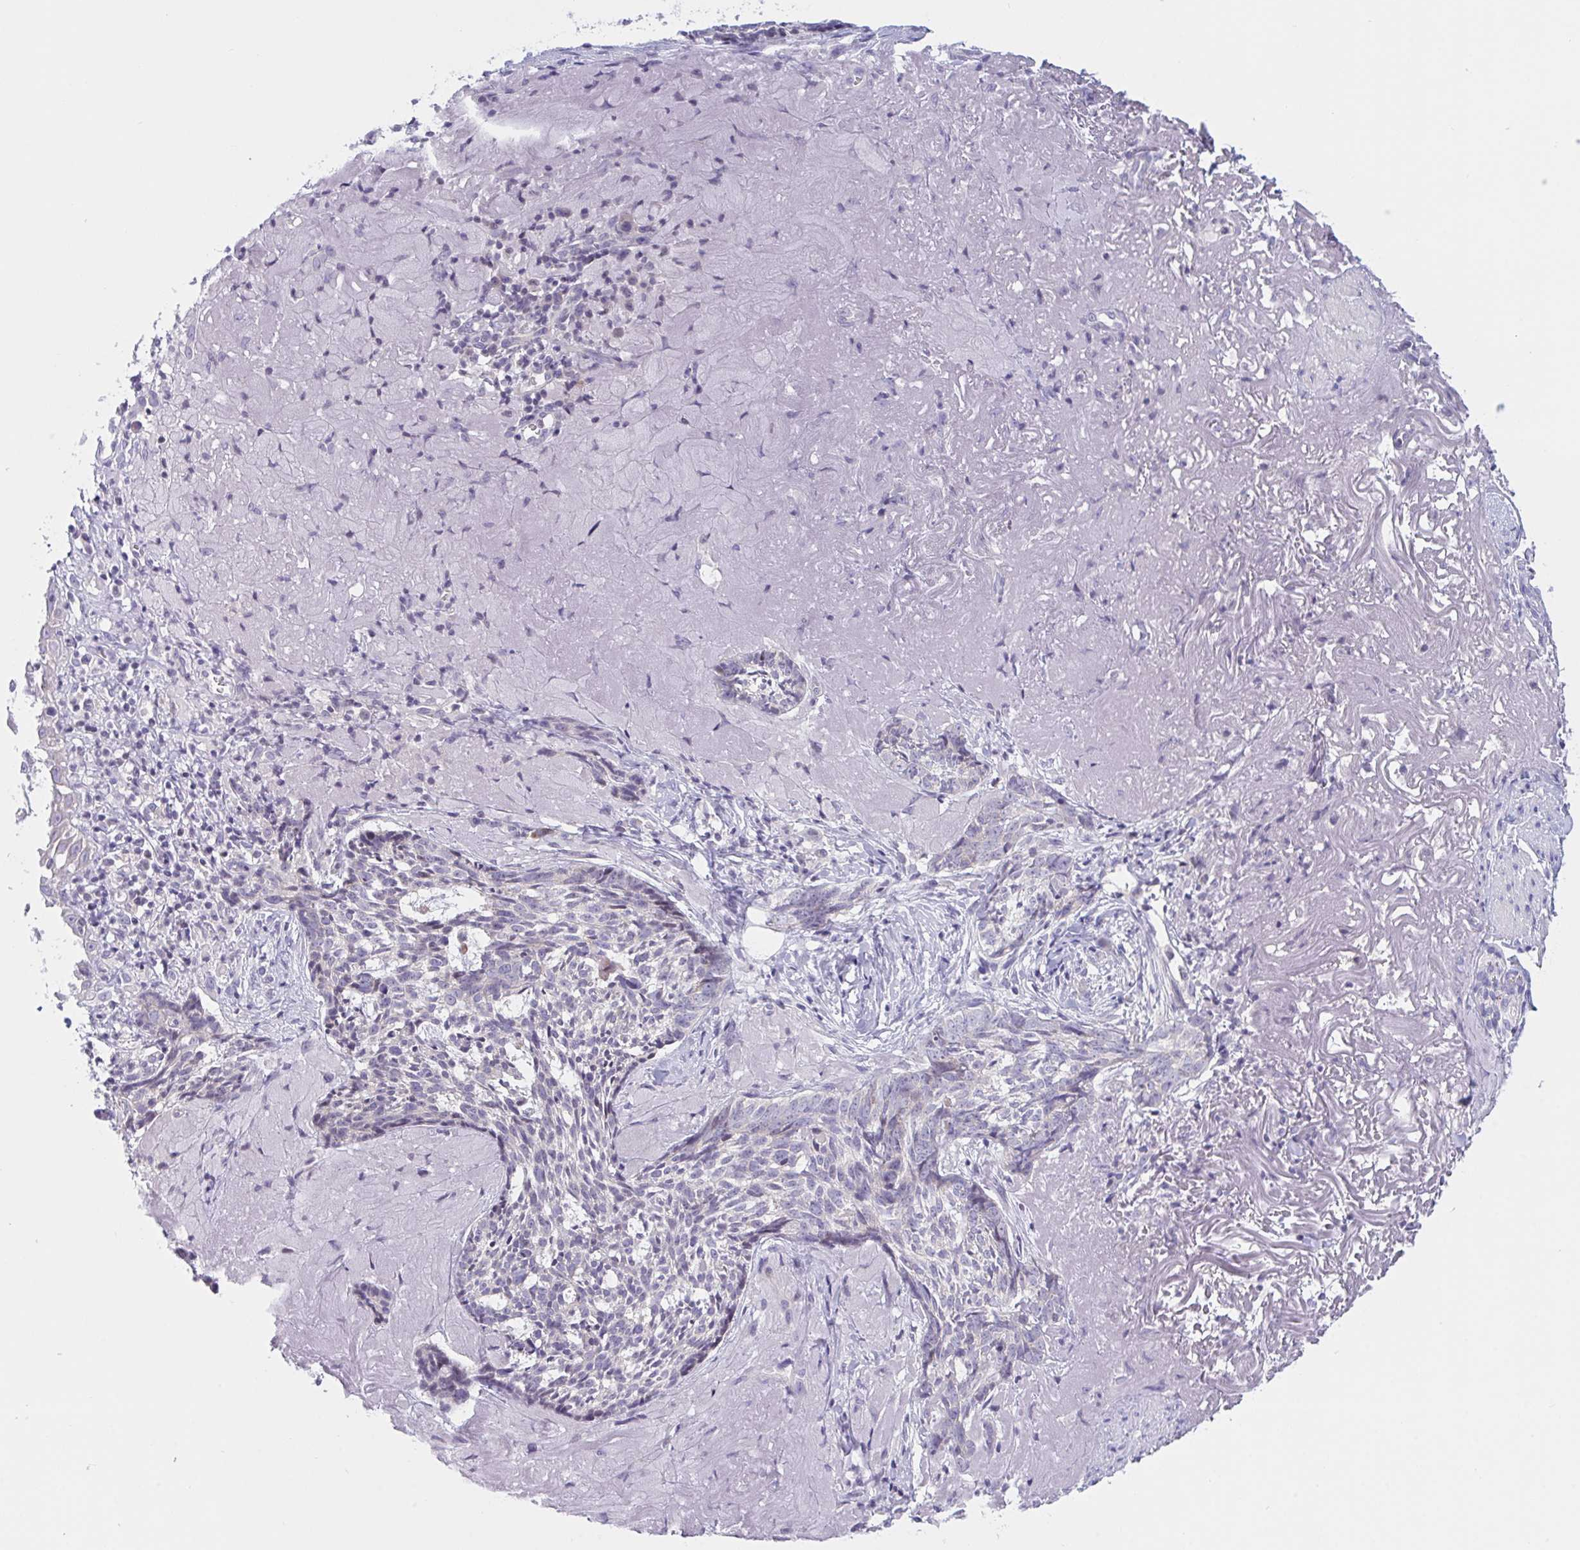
{"staining": {"intensity": "negative", "quantity": "none", "location": "none"}, "tissue": "skin cancer", "cell_type": "Tumor cells", "image_type": "cancer", "snomed": [{"axis": "morphology", "description": "Basal cell carcinoma"}, {"axis": "topography", "description": "Skin"}, {"axis": "topography", "description": "Skin of face"}], "caption": "A micrograph of skin cancer stained for a protein displays no brown staining in tumor cells.", "gene": "NAA30", "patient": {"sex": "female", "age": 95}}